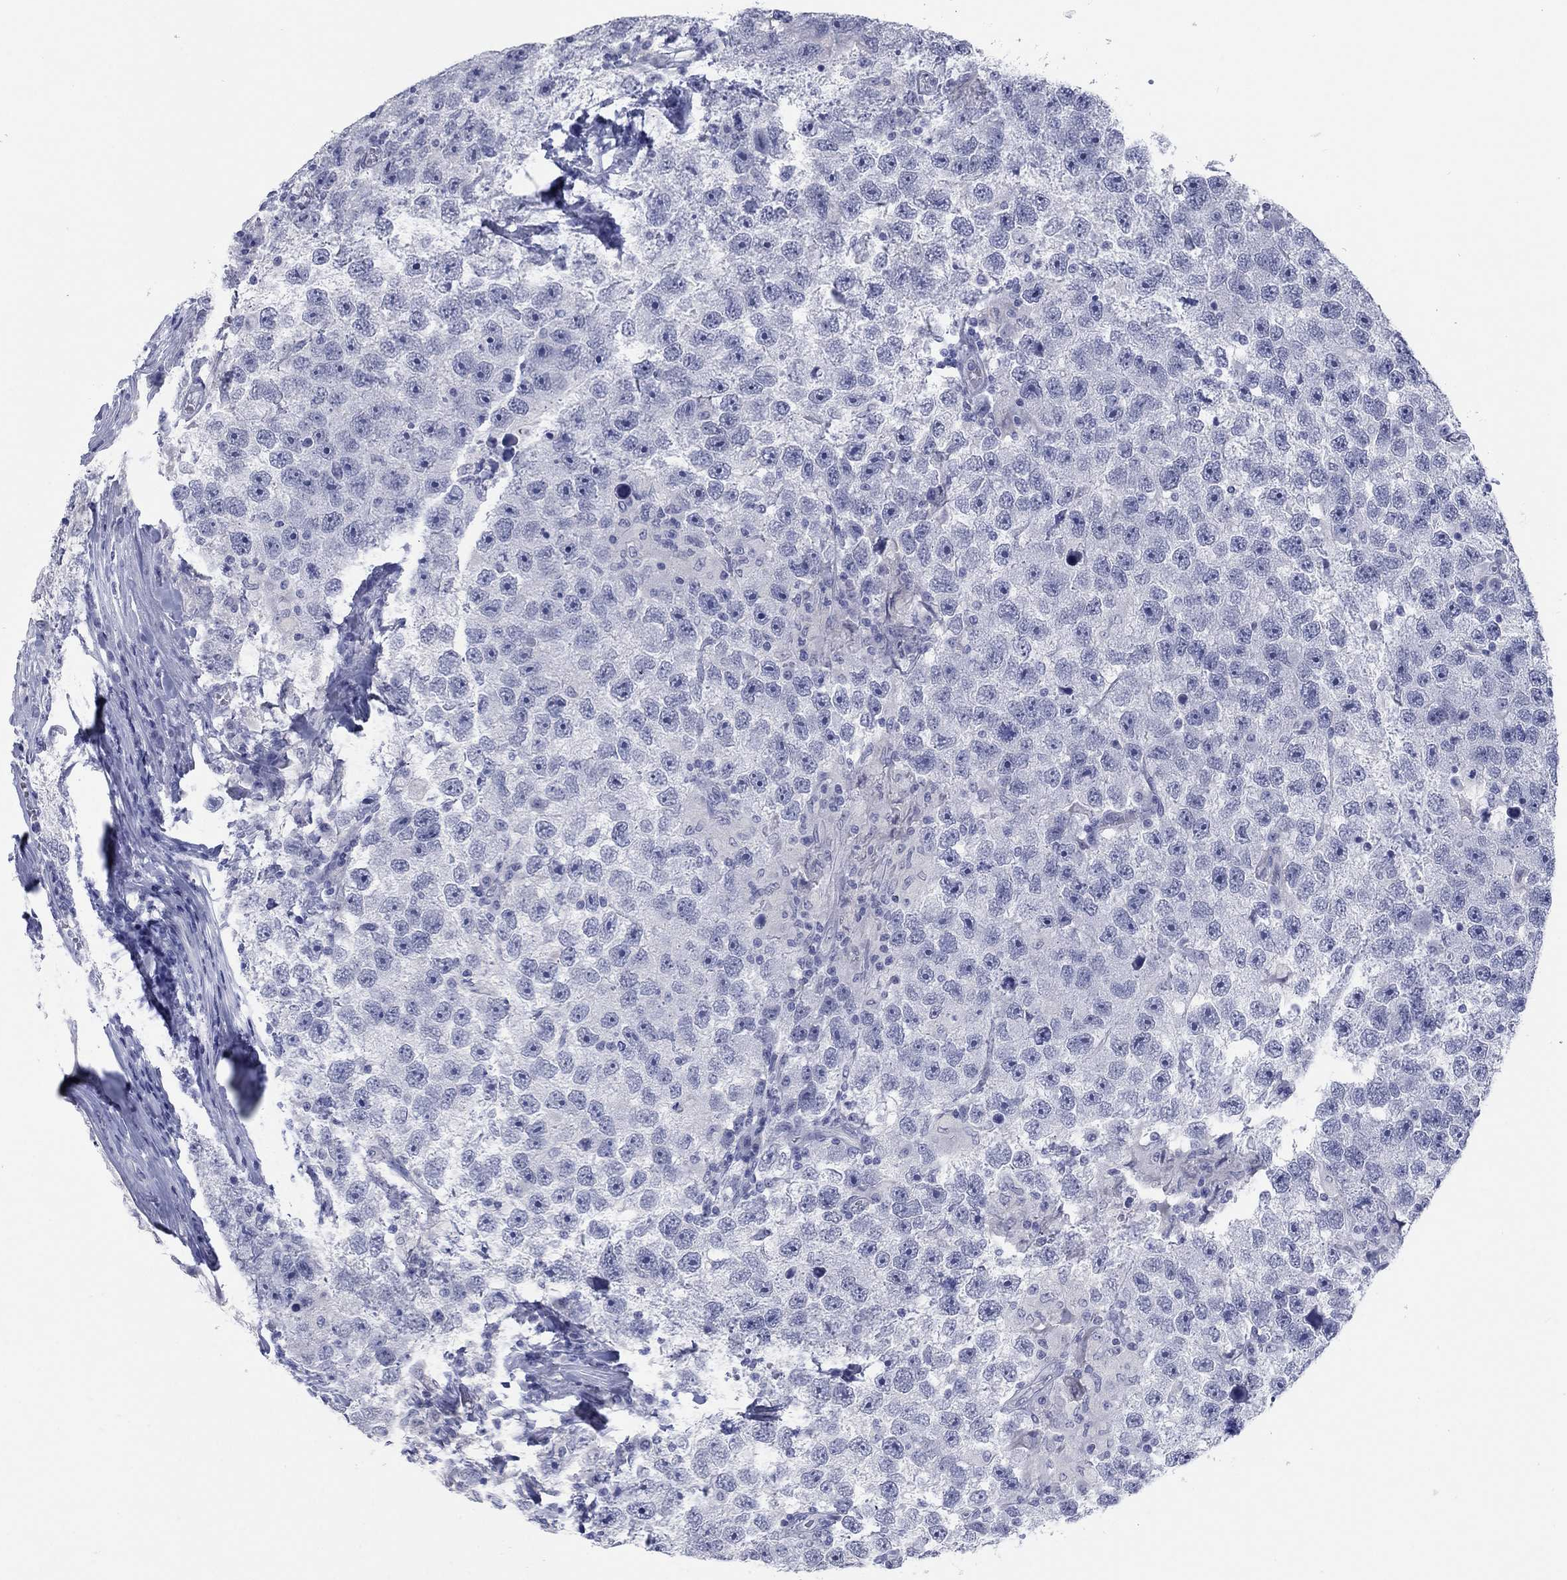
{"staining": {"intensity": "negative", "quantity": "none", "location": "none"}, "tissue": "testis cancer", "cell_type": "Tumor cells", "image_type": "cancer", "snomed": [{"axis": "morphology", "description": "Seminoma, NOS"}, {"axis": "topography", "description": "Testis"}], "caption": "DAB (3,3'-diaminobenzidine) immunohistochemical staining of human testis cancer (seminoma) exhibits no significant staining in tumor cells.", "gene": "ATP6V1G2", "patient": {"sex": "male", "age": 26}}